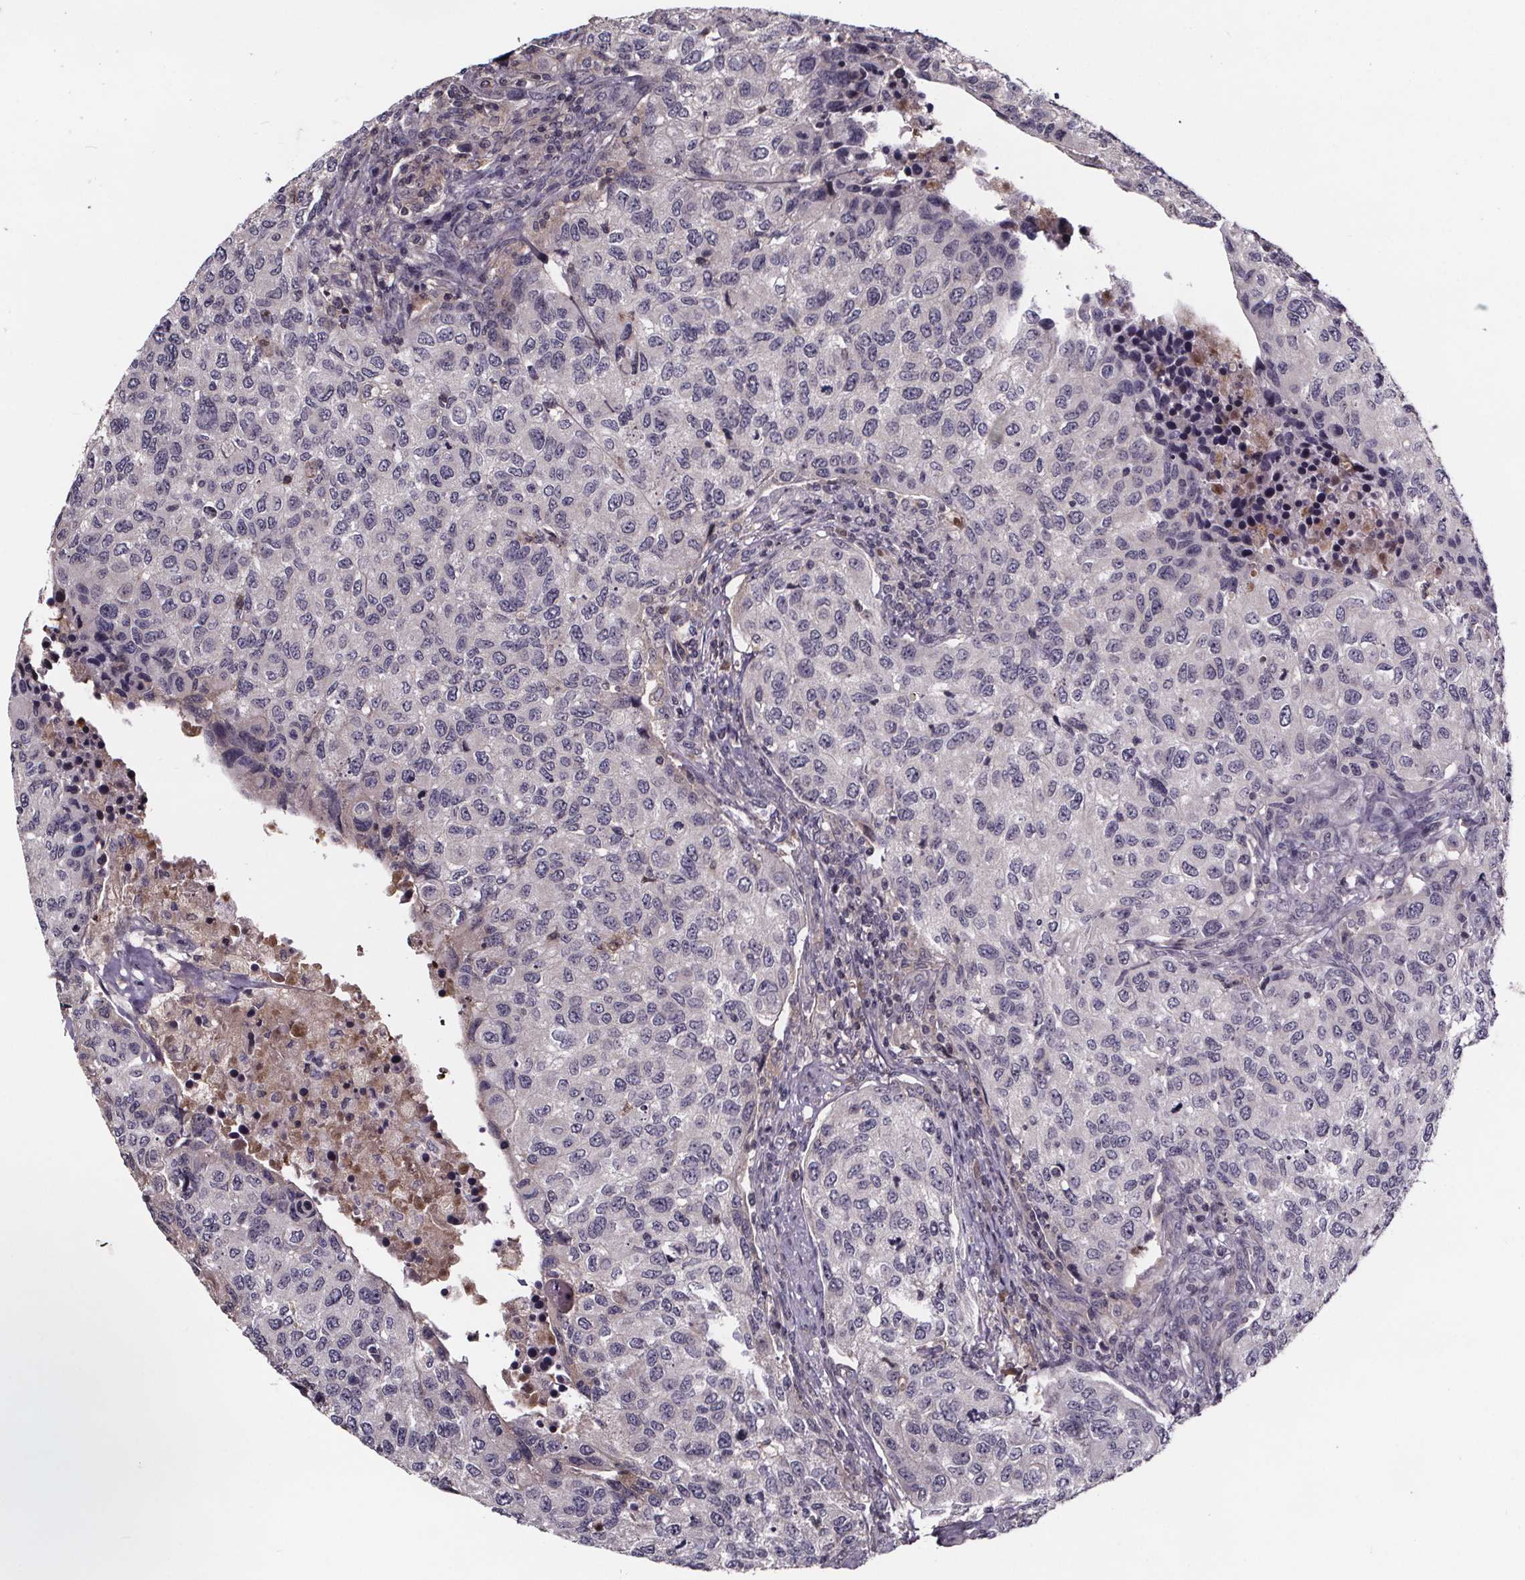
{"staining": {"intensity": "negative", "quantity": "none", "location": "none"}, "tissue": "urothelial cancer", "cell_type": "Tumor cells", "image_type": "cancer", "snomed": [{"axis": "morphology", "description": "Urothelial carcinoma, High grade"}, {"axis": "topography", "description": "Urinary bladder"}], "caption": "Urothelial cancer stained for a protein using IHC reveals no staining tumor cells.", "gene": "NPHP4", "patient": {"sex": "female", "age": 78}}